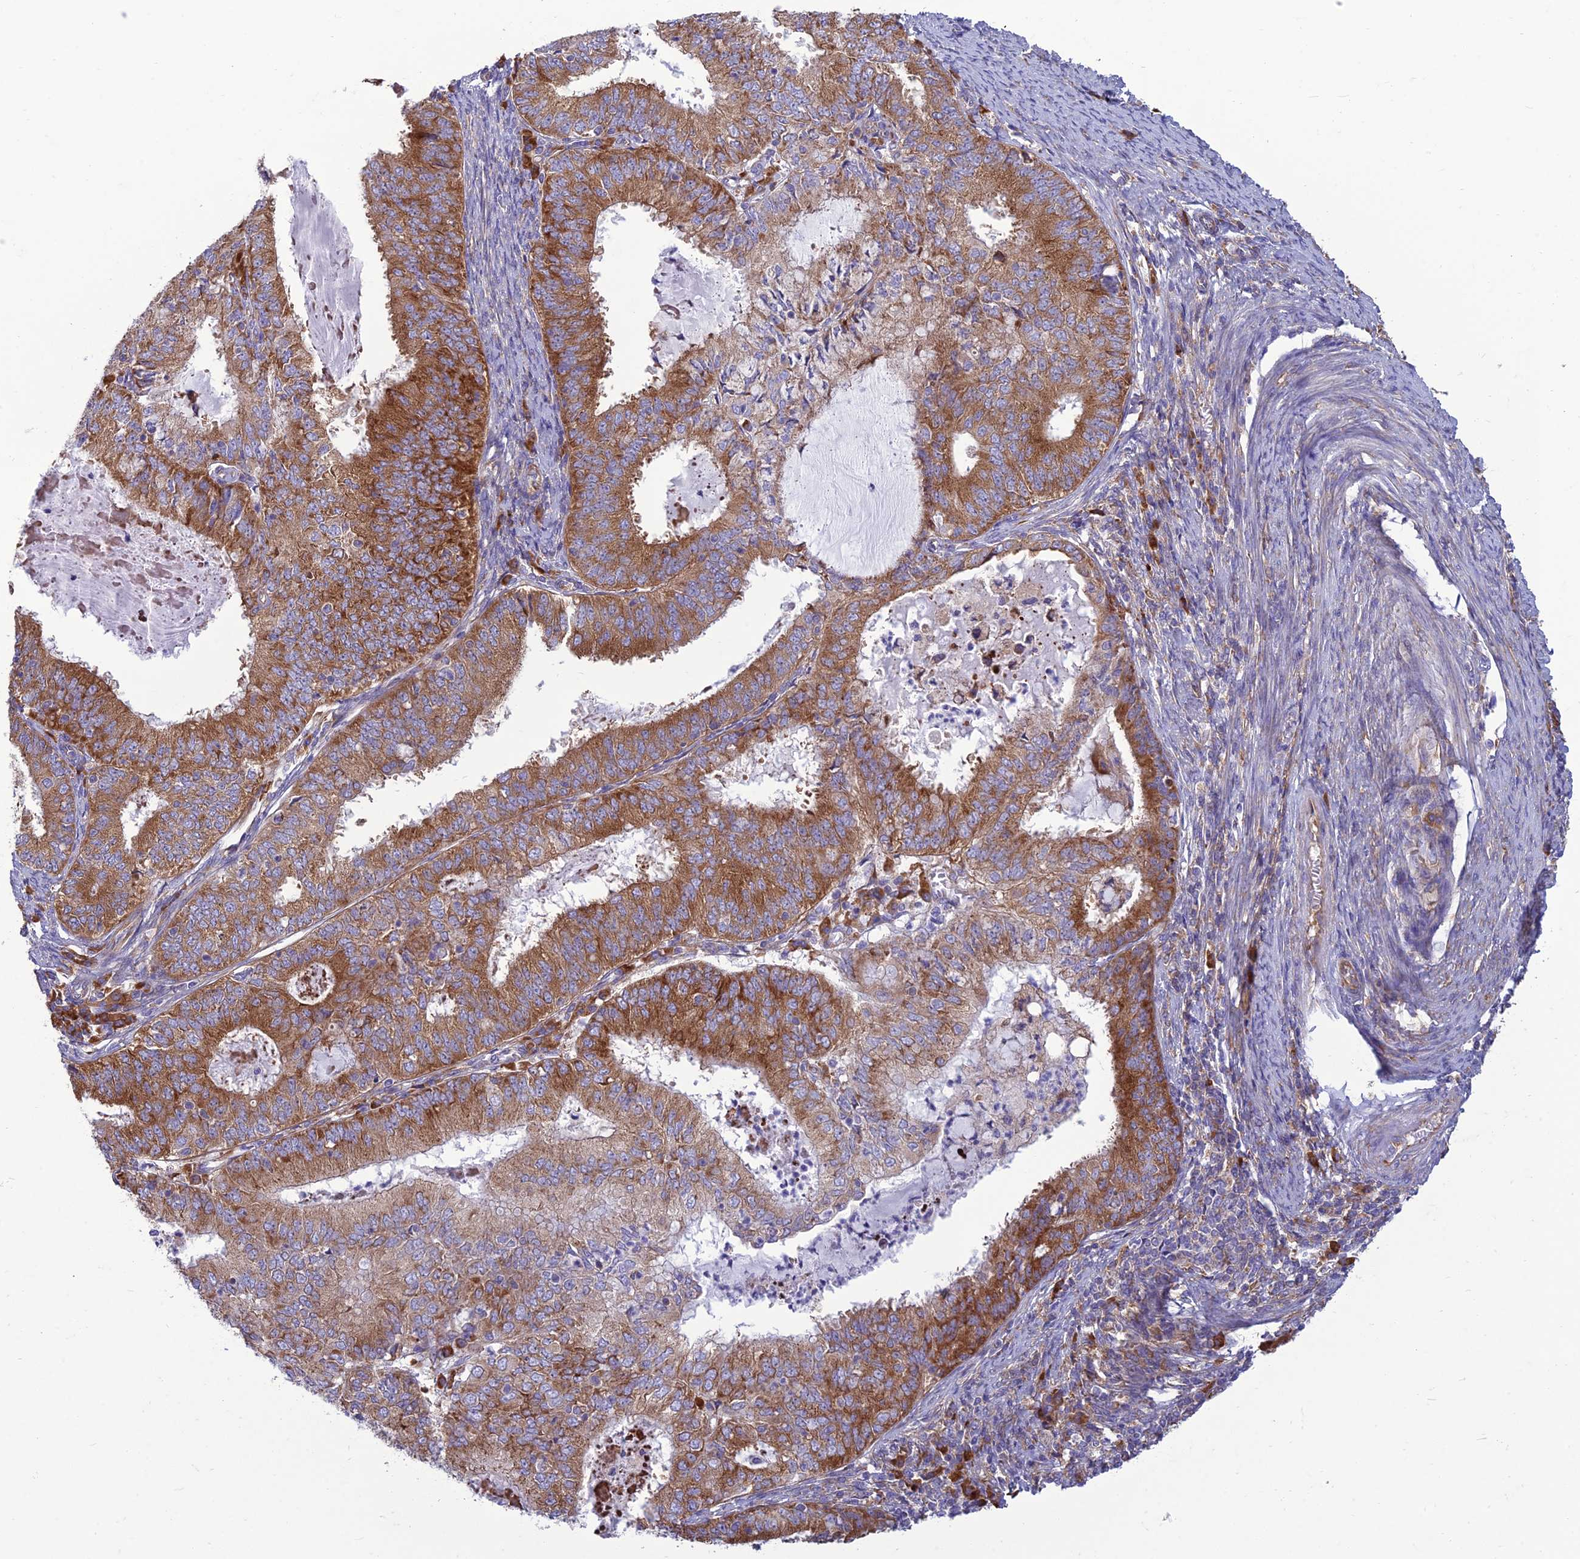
{"staining": {"intensity": "moderate", "quantity": ">75%", "location": "cytoplasmic/membranous"}, "tissue": "endometrial cancer", "cell_type": "Tumor cells", "image_type": "cancer", "snomed": [{"axis": "morphology", "description": "Adenocarcinoma, NOS"}, {"axis": "topography", "description": "Endometrium"}], "caption": "Immunohistochemical staining of endometrial cancer exhibits moderate cytoplasmic/membranous protein expression in approximately >75% of tumor cells. The staining is performed using DAB (3,3'-diaminobenzidine) brown chromogen to label protein expression. The nuclei are counter-stained blue using hematoxylin.", "gene": "RPL17-C18orf32", "patient": {"sex": "female", "age": 57}}